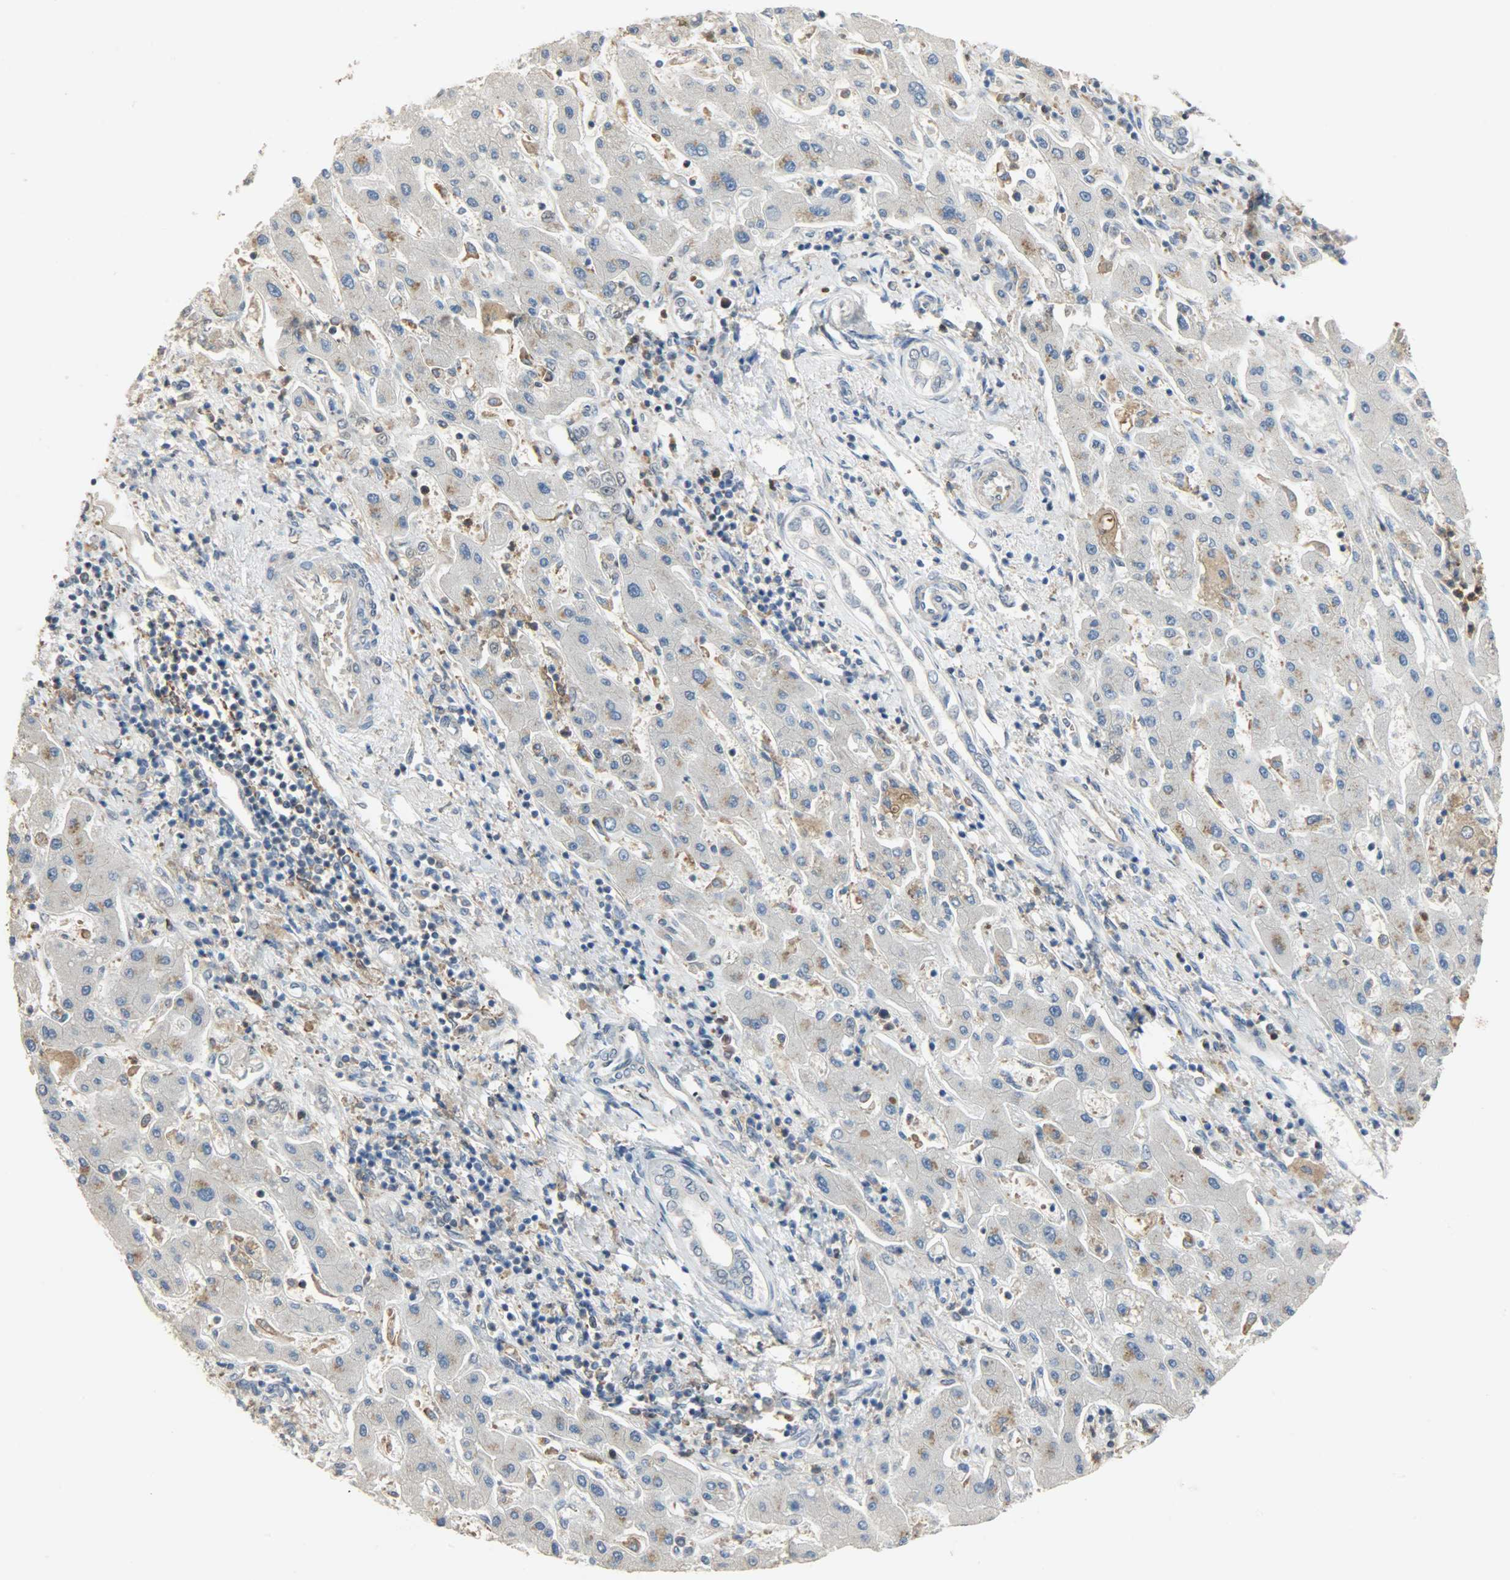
{"staining": {"intensity": "negative", "quantity": "none", "location": "none"}, "tissue": "liver cancer", "cell_type": "Tumor cells", "image_type": "cancer", "snomed": [{"axis": "morphology", "description": "Cholangiocarcinoma"}, {"axis": "topography", "description": "Liver"}], "caption": "High power microscopy photomicrograph of an immunohistochemistry micrograph of liver cancer (cholangiocarcinoma), revealing no significant staining in tumor cells.", "gene": "SKAP2", "patient": {"sex": "male", "age": 50}}